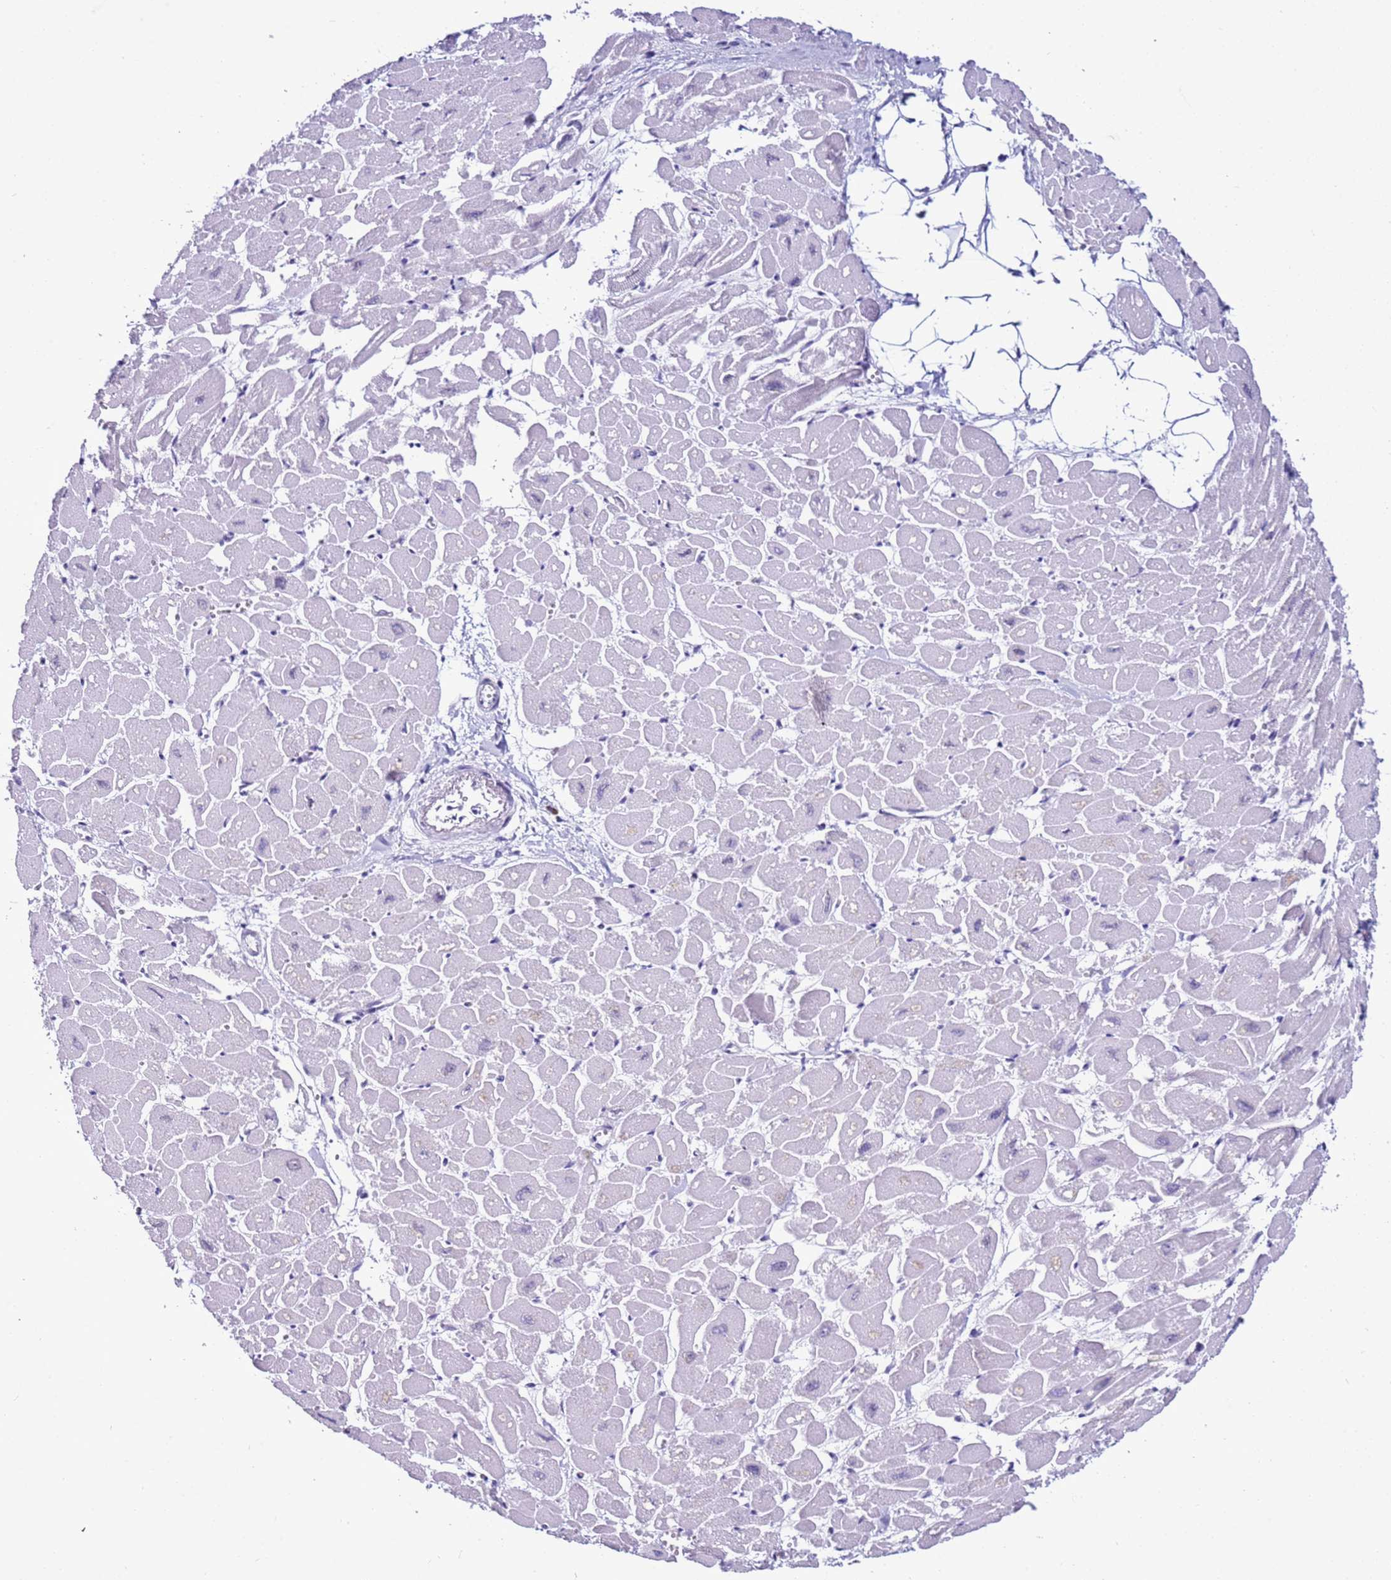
{"staining": {"intensity": "negative", "quantity": "none", "location": "none"}, "tissue": "heart muscle", "cell_type": "Cardiomyocytes", "image_type": "normal", "snomed": [{"axis": "morphology", "description": "Normal tissue, NOS"}, {"axis": "topography", "description": "Heart"}], "caption": "This is a image of immunohistochemistry staining of unremarkable heart muscle, which shows no expression in cardiomyocytes. (DAB IHC, high magnification).", "gene": "DHX15", "patient": {"sex": "male", "age": 54}}